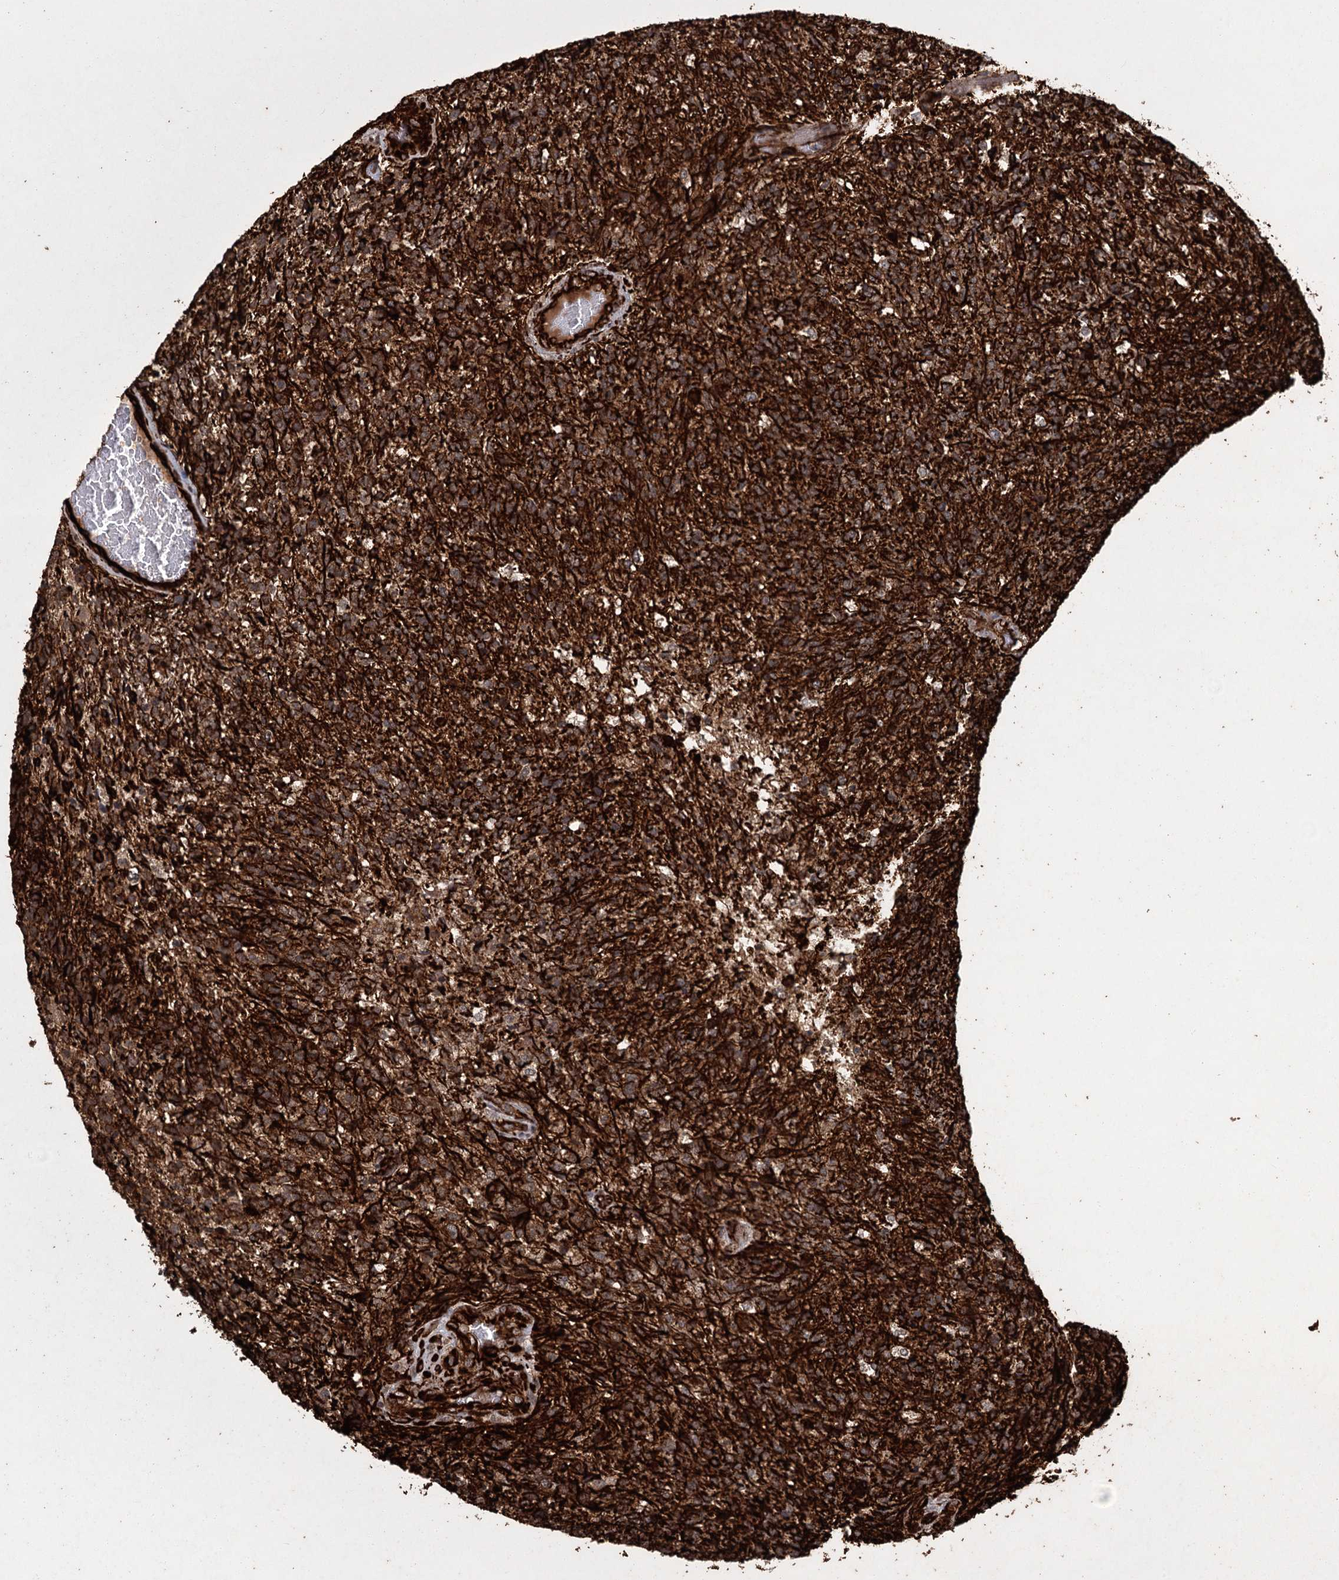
{"staining": {"intensity": "strong", "quantity": ">75%", "location": "cytoplasmic/membranous"}, "tissue": "glioma", "cell_type": "Tumor cells", "image_type": "cancer", "snomed": [{"axis": "morphology", "description": "Glioma, malignant, High grade"}, {"axis": "topography", "description": "Brain"}], "caption": "Malignant glioma (high-grade) stained with a brown dye demonstrates strong cytoplasmic/membranous positive expression in approximately >75% of tumor cells.", "gene": "RPAP3", "patient": {"sex": "male", "age": 56}}